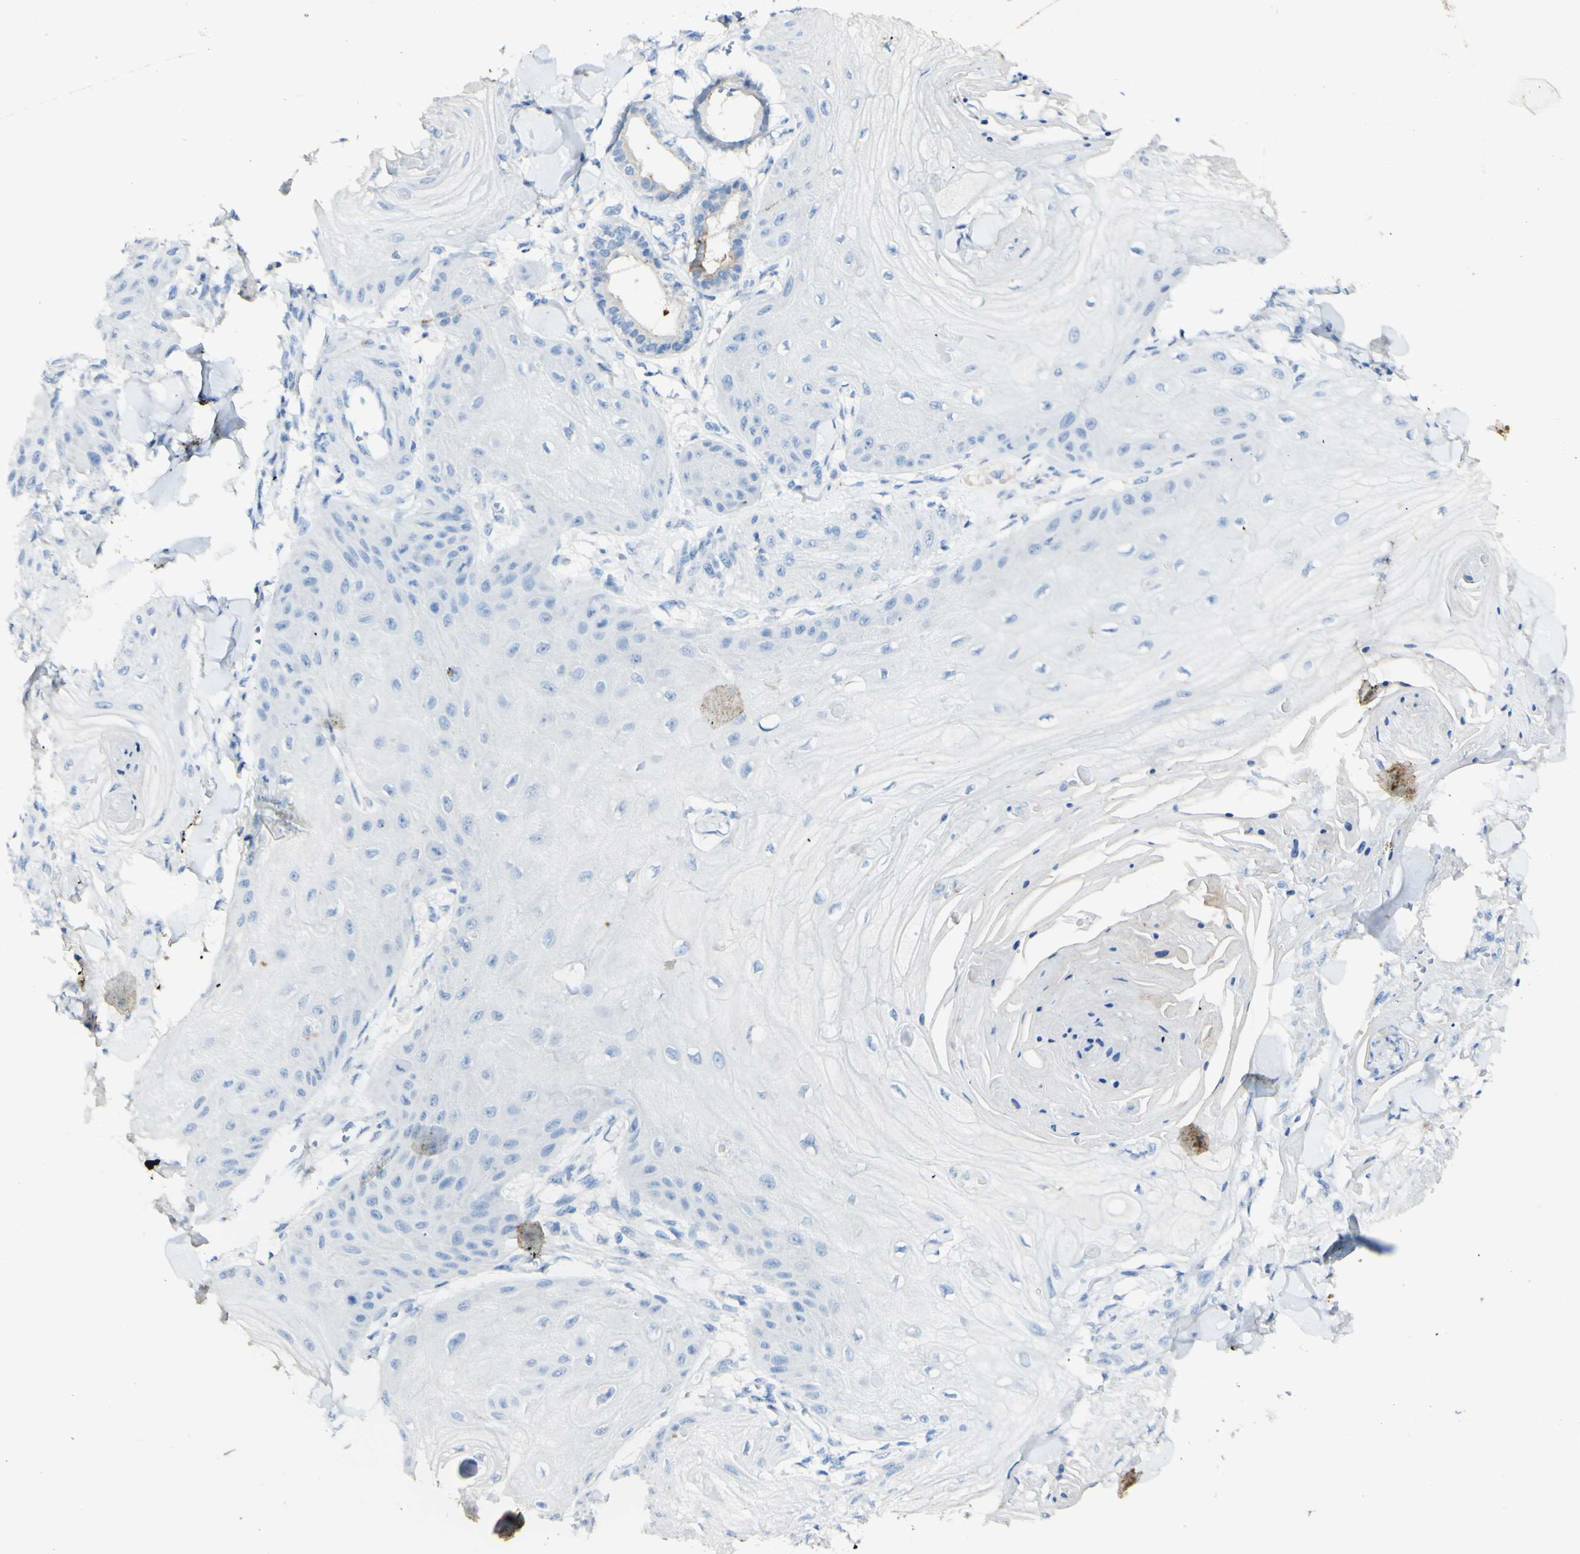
{"staining": {"intensity": "negative", "quantity": "none", "location": "none"}, "tissue": "skin cancer", "cell_type": "Tumor cells", "image_type": "cancer", "snomed": [{"axis": "morphology", "description": "Squamous cell carcinoma, NOS"}, {"axis": "topography", "description": "Skin"}], "caption": "Immunohistochemistry (IHC) photomicrograph of skin cancer stained for a protein (brown), which demonstrates no staining in tumor cells. Nuclei are stained in blue.", "gene": "PIGR", "patient": {"sex": "male", "age": 74}}